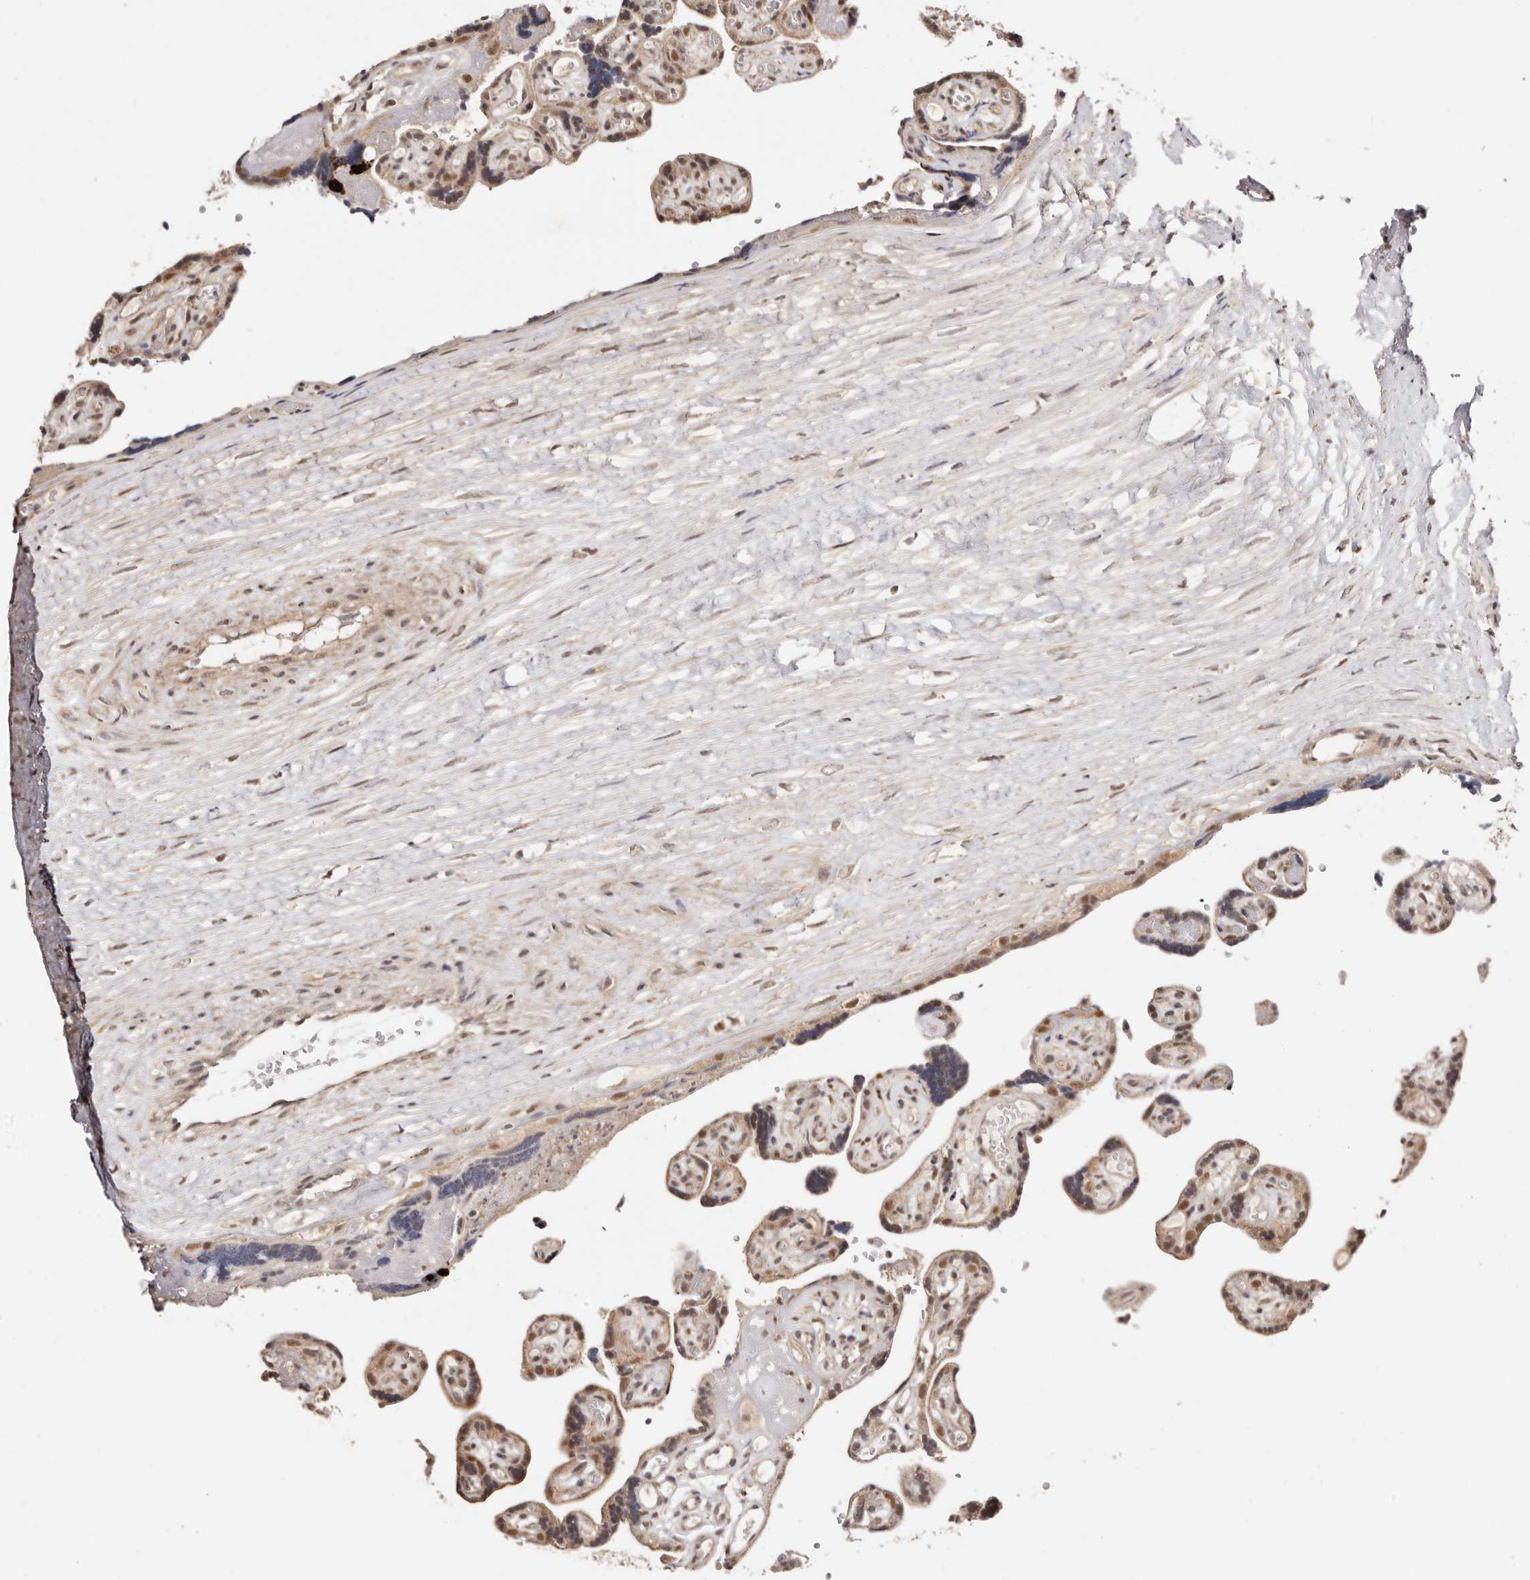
{"staining": {"intensity": "moderate", "quantity": ">75%", "location": "cytoplasmic/membranous,nuclear"}, "tissue": "placenta", "cell_type": "Decidual cells", "image_type": "normal", "snomed": [{"axis": "morphology", "description": "Normal tissue, NOS"}, {"axis": "topography", "description": "Placenta"}], "caption": "Normal placenta exhibits moderate cytoplasmic/membranous,nuclear expression in about >75% of decidual cells The protein of interest is stained brown, and the nuclei are stained in blue (DAB IHC with brightfield microscopy, high magnification)..", "gene": "CTNNBL1", "patient": {"sex": "female", "age": 30}}